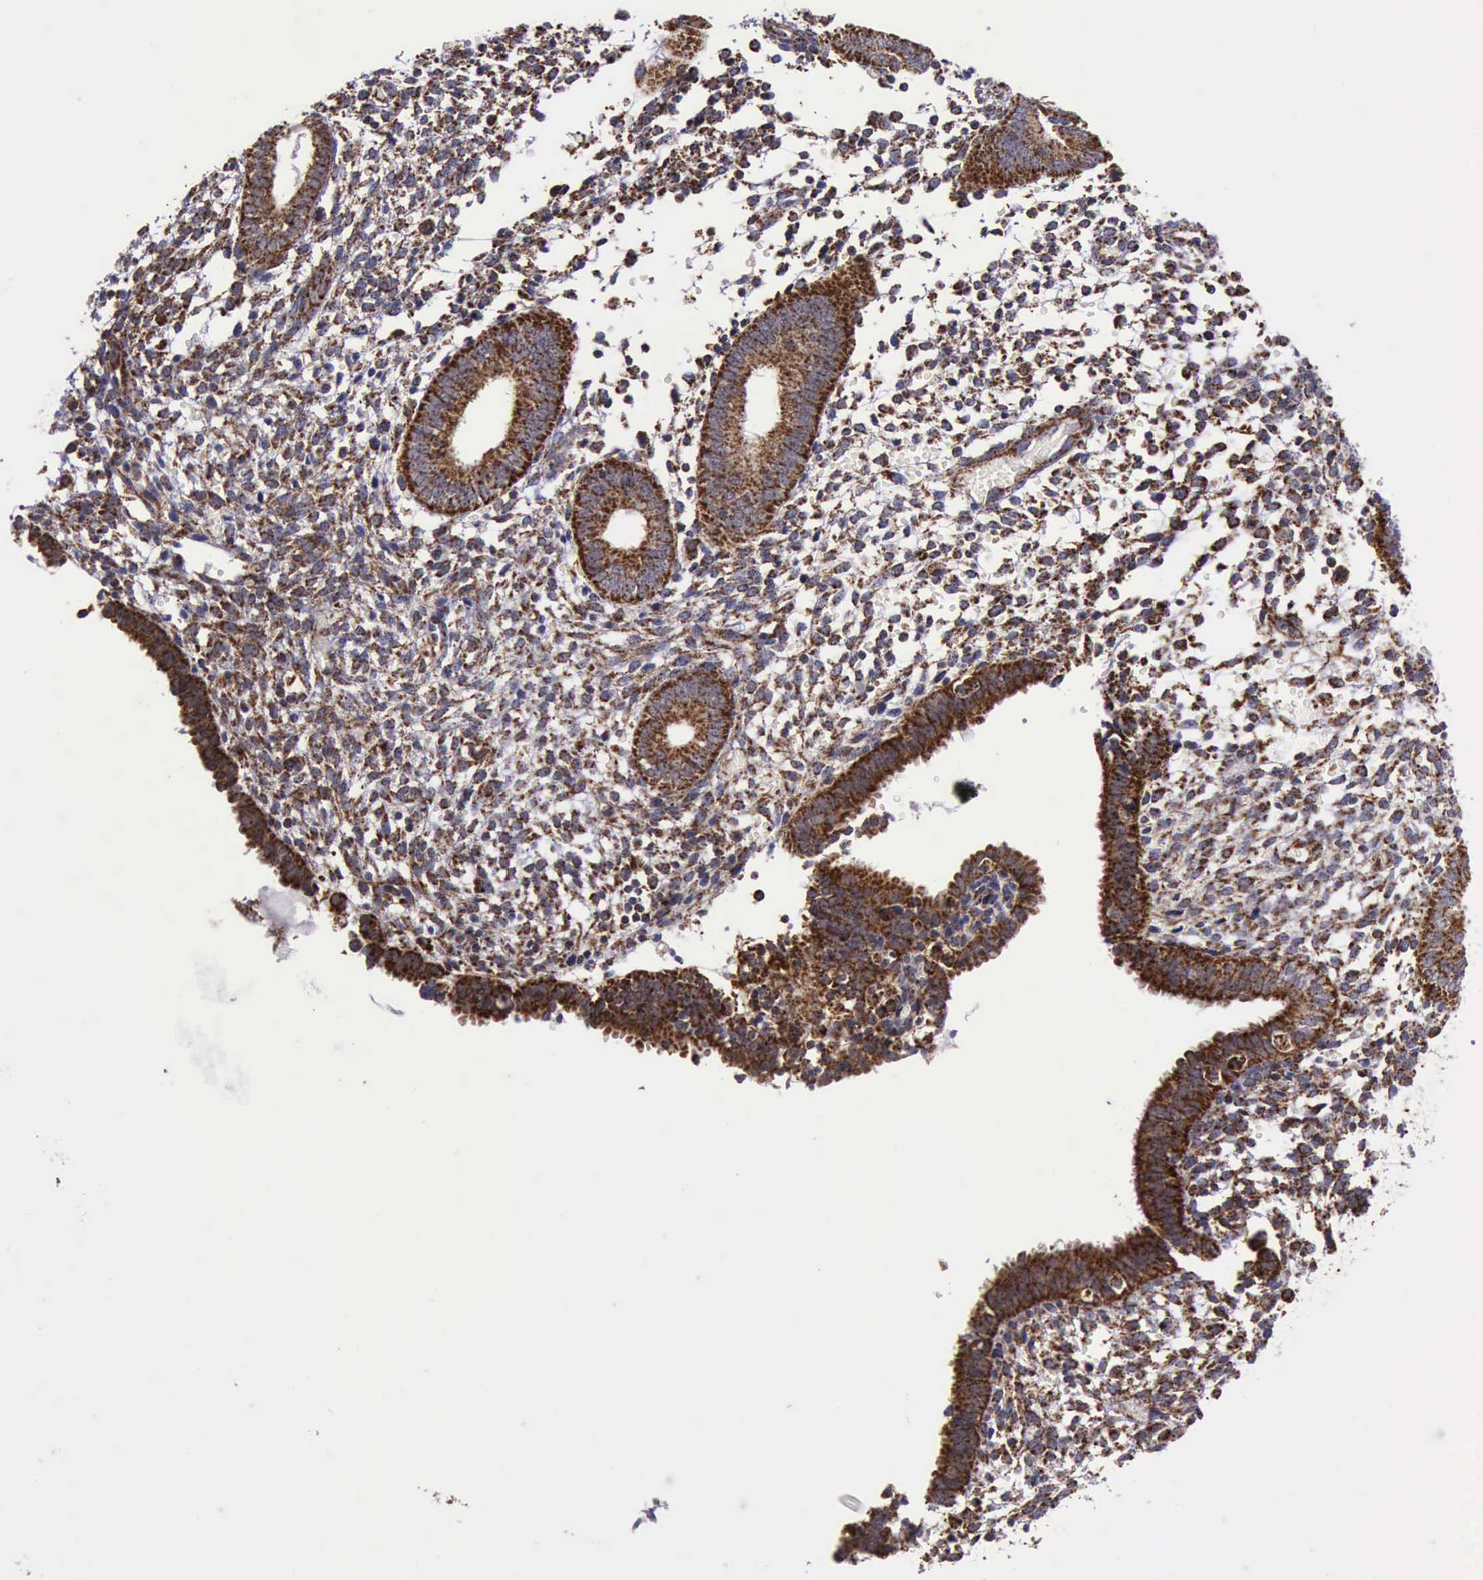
{"staining": {"intensity": "moderate", "quantity": ">75%", "location": "cytoplasmic/membranous"}, "tissue": "endometrium", "cell_type": "Cells in endometrial stroma", "image_type": "normal", "snomed": [{"axis": "morphology", "description": "Normal tissue, NOS"}, {"axis": "topography", "description": "Endometrium"}], "caption": "Normal endometrium displays moderate cytoplasmic/membranous positivity in approximately >75% of cells in endometrial stroma.", "gene": "TXN2", "patient": {"sex": "female", "age": 35}}